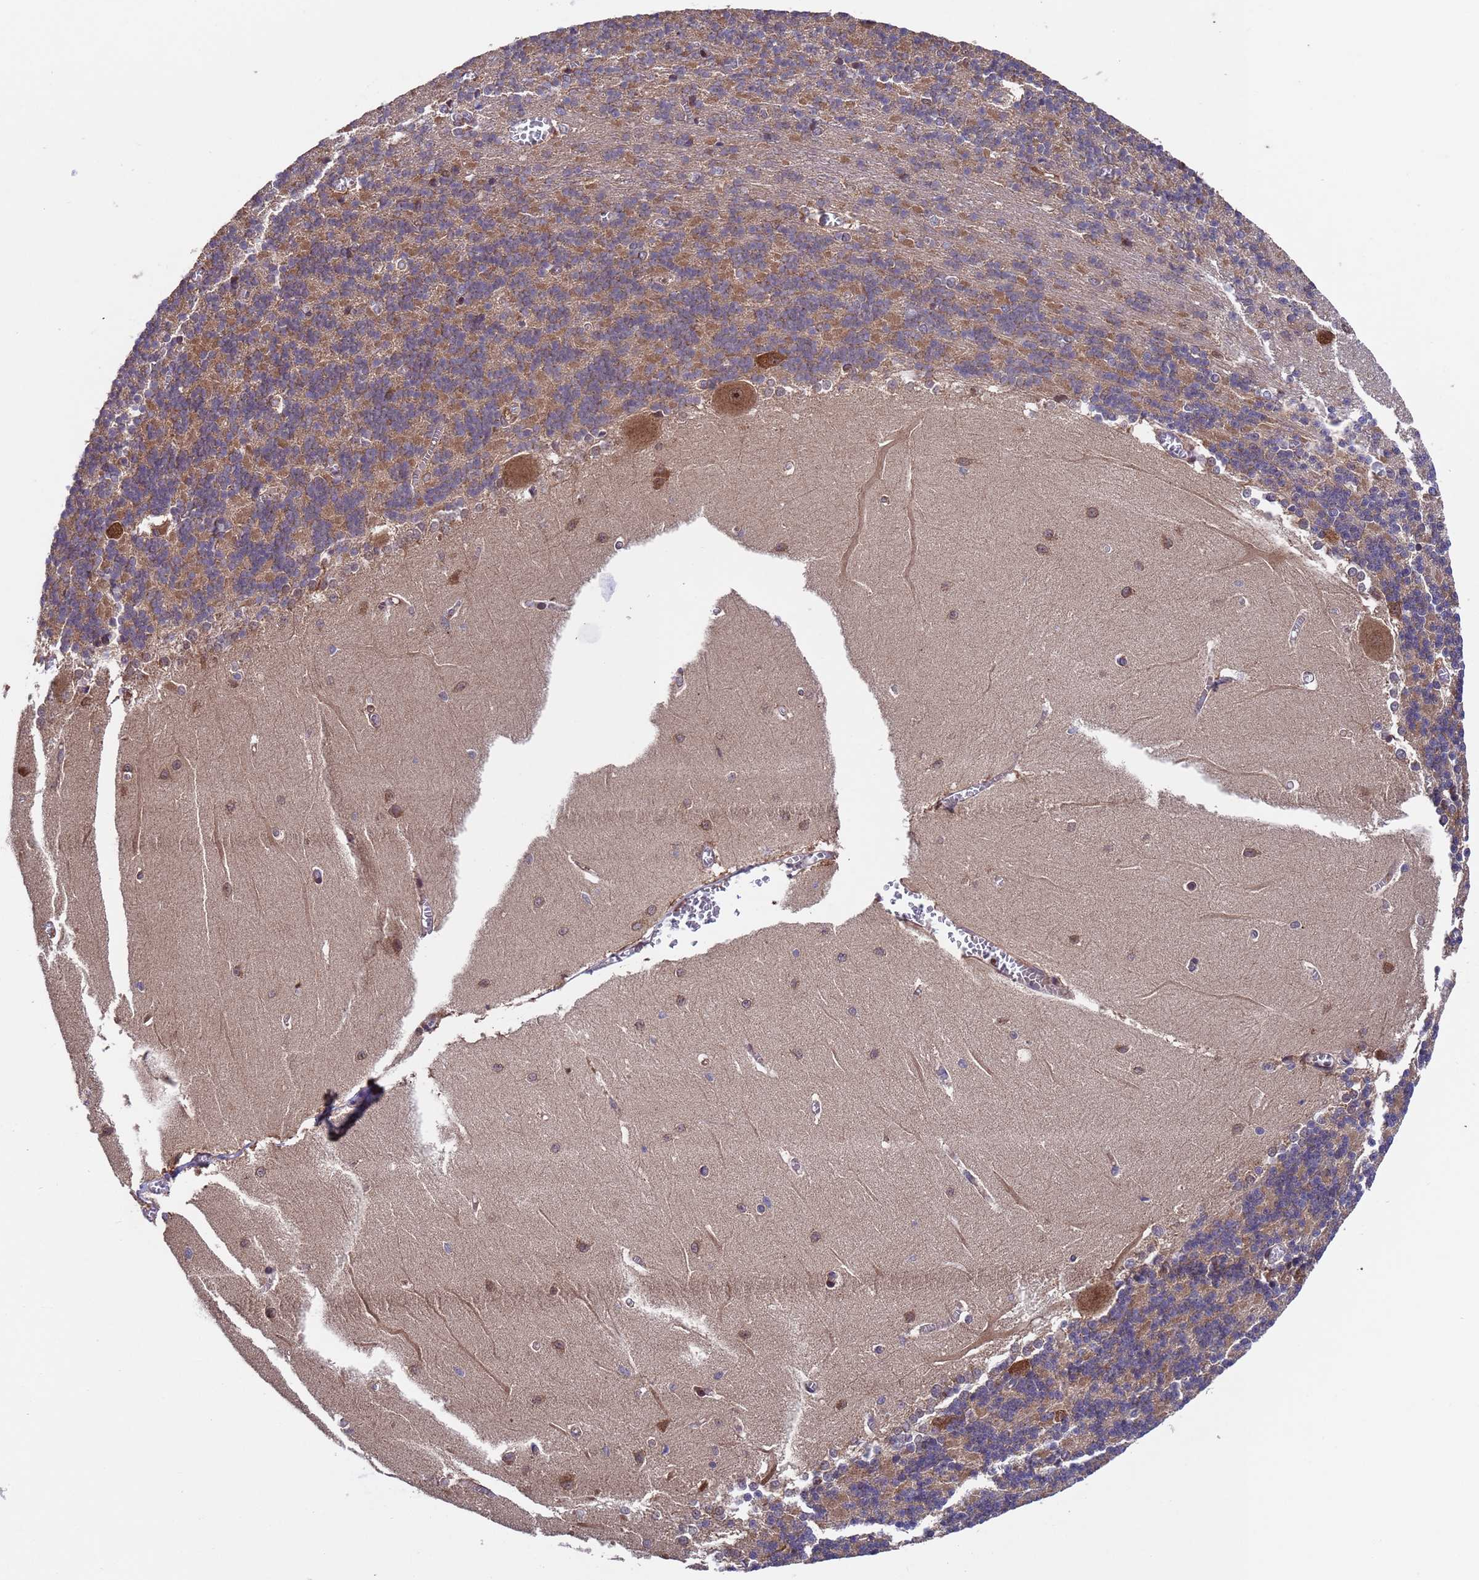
{"staining": {"intensity": "moderate", "quantity": "25%-75%", "location": "cytoplasmic/membranous"}, "tissue": "cerebellum", "cell_type": "Cells in granular layer", "image_type": "normal", "snomed": [{"axis": "morphology", "description": "Normal tissue, NOS"}, {"axis": "topography", "description": "Cerebellum"}], "caption": "Normal cerebellum reveals moderate cytoplasmic/membranous staining in about 25%-75% of cells in granular layer.", "gene": "TSR3", "patient": {"sex": "male", "age": 37}}